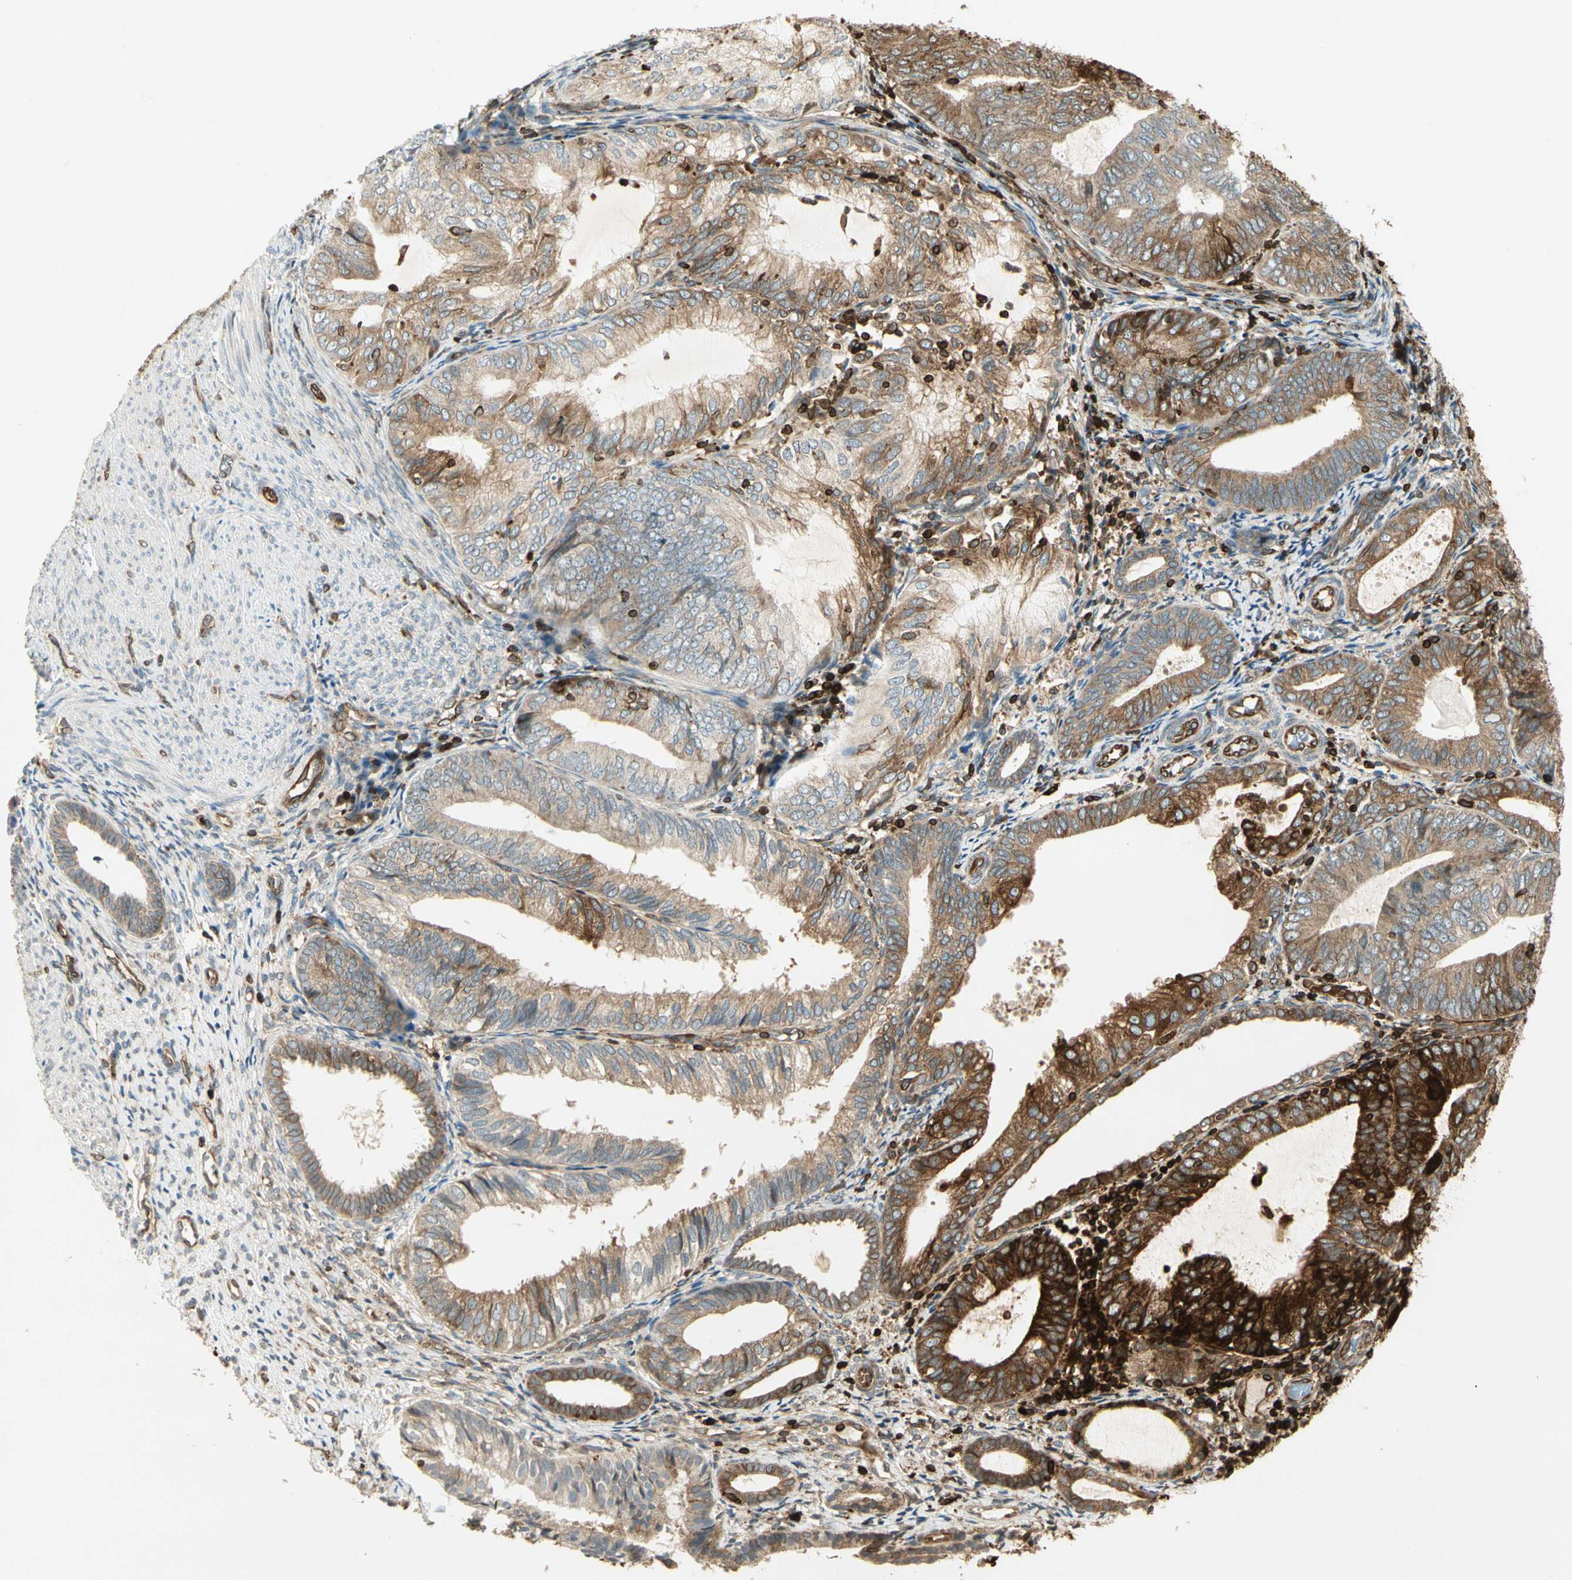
{"staining": {"intensity": "strong", "quantity": ">75%", "location": "cytoplasmic/membranous"}, "tissue": "endometrial cancer", "cell_type": "Tumor cells", "image_type": "cancer", "snomed": [{"axis": "morphology", "description": "Adenocarcinoma, NOS"}, {"axis": "topography", "description": "Endometrium"}], "caption": "IHC (DAB (3,3'-diaminobenzidine)) staining of human endometrial cancer (adenocarcinoma) shows strong cytoplasmic/membranous protein positivity in approximately >75% of tumor cells.", "gene": "TAPBP", "patient": {"sex": "female", "age": 81}}